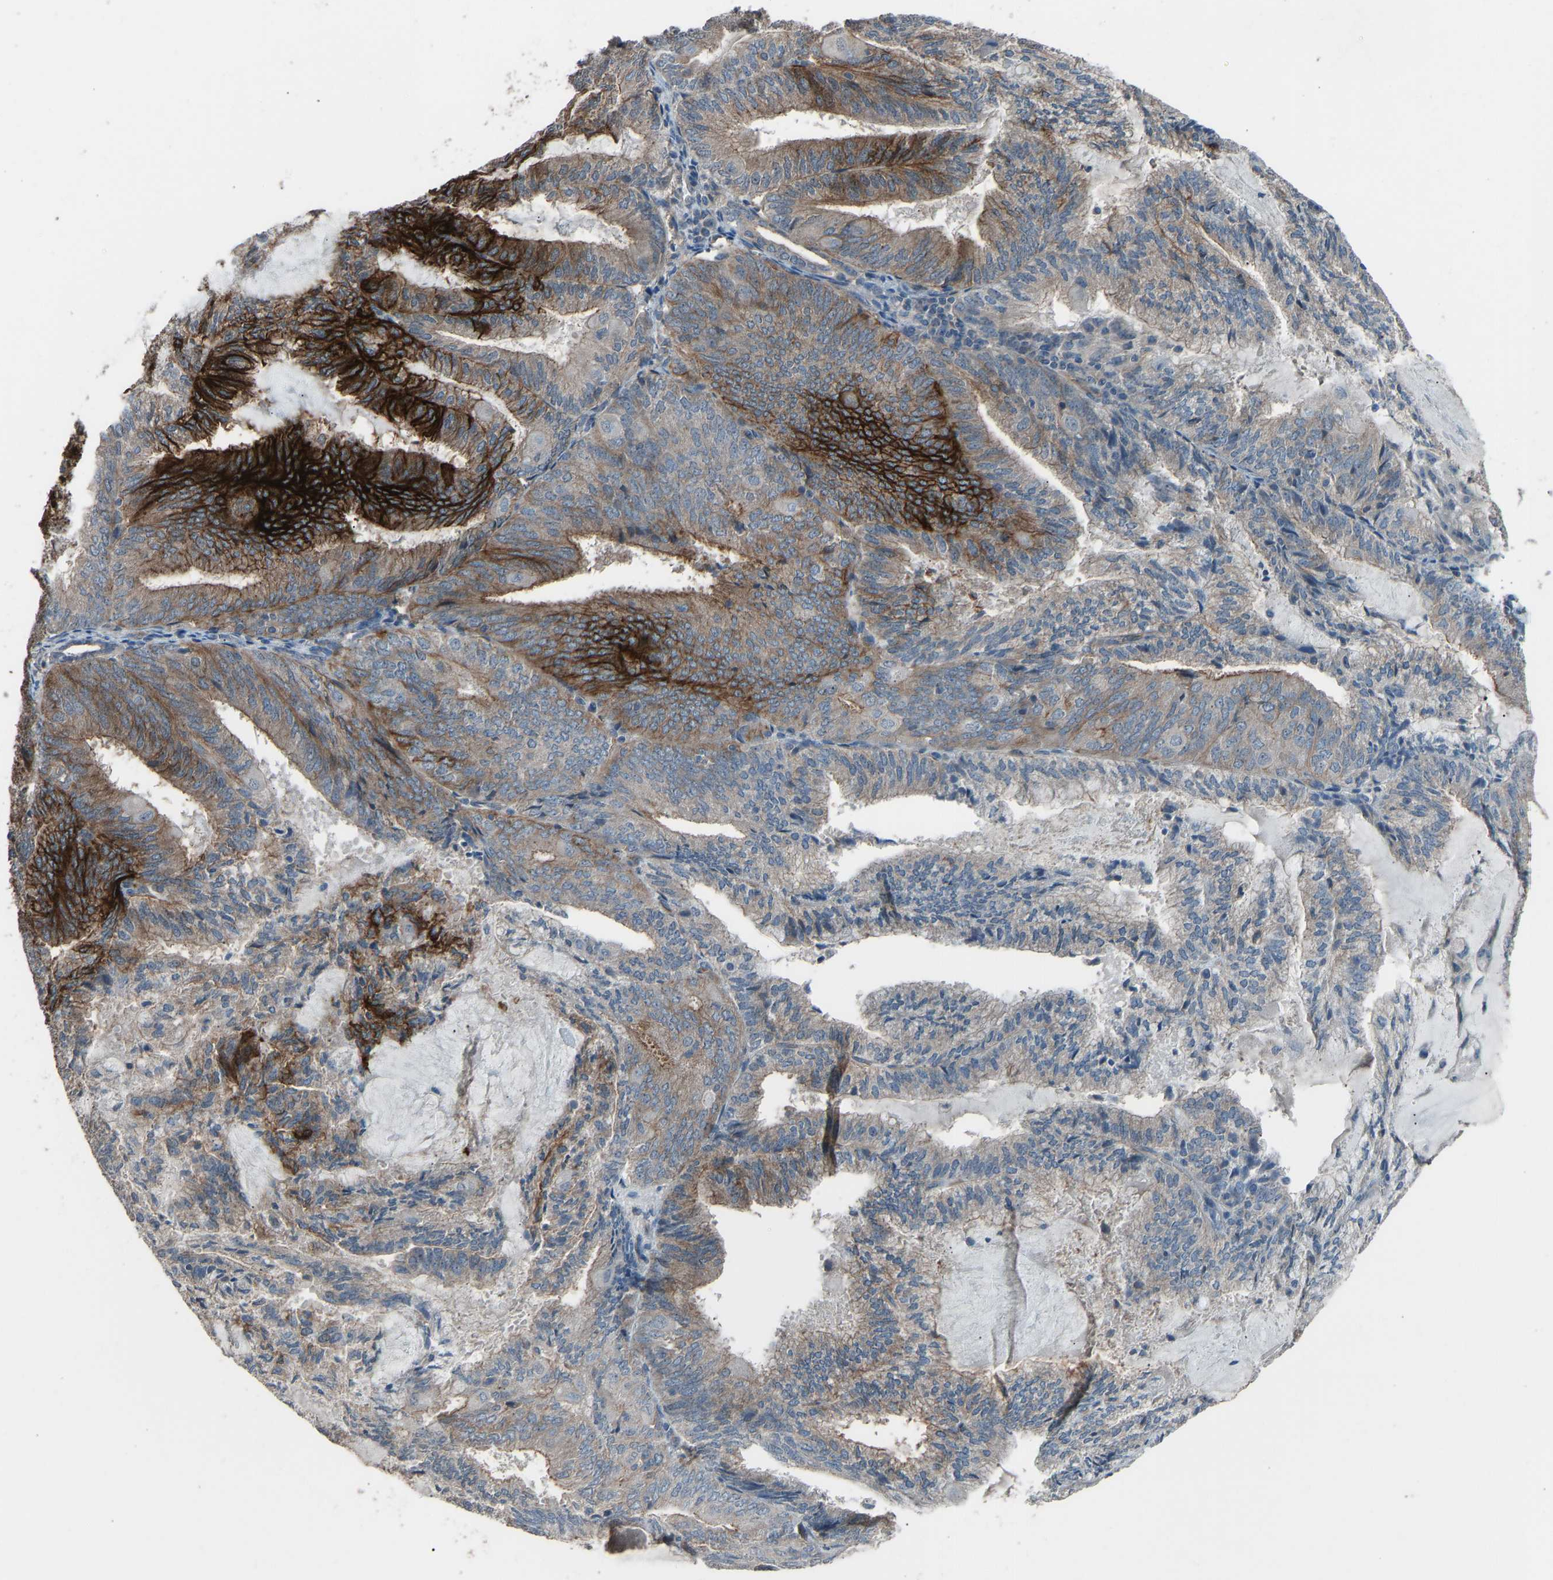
{"staining": {"intensity": "strong", "quantity": "25%-75%", "location": "cytoplasmic/membranous"}, "tissue": "endometrial cancer", "cell_type": "Tumor cells", "image_type": "cancer", "snomed": [{"axis": "morphology", "description": "Adenocarcinoma, NOS"}, {"axis": "topography", "description": "Endometrium"}], "caption": "Immunohistochemistry (DAB) staining of endometrial cancer (adenocarcinoma) reveals strong cytoplasmic/membranous protein expression in approximately 25%-75% of tumor cells.", "gene": "SLC43A1", "patient": {"sex": "female", "age": 81}}